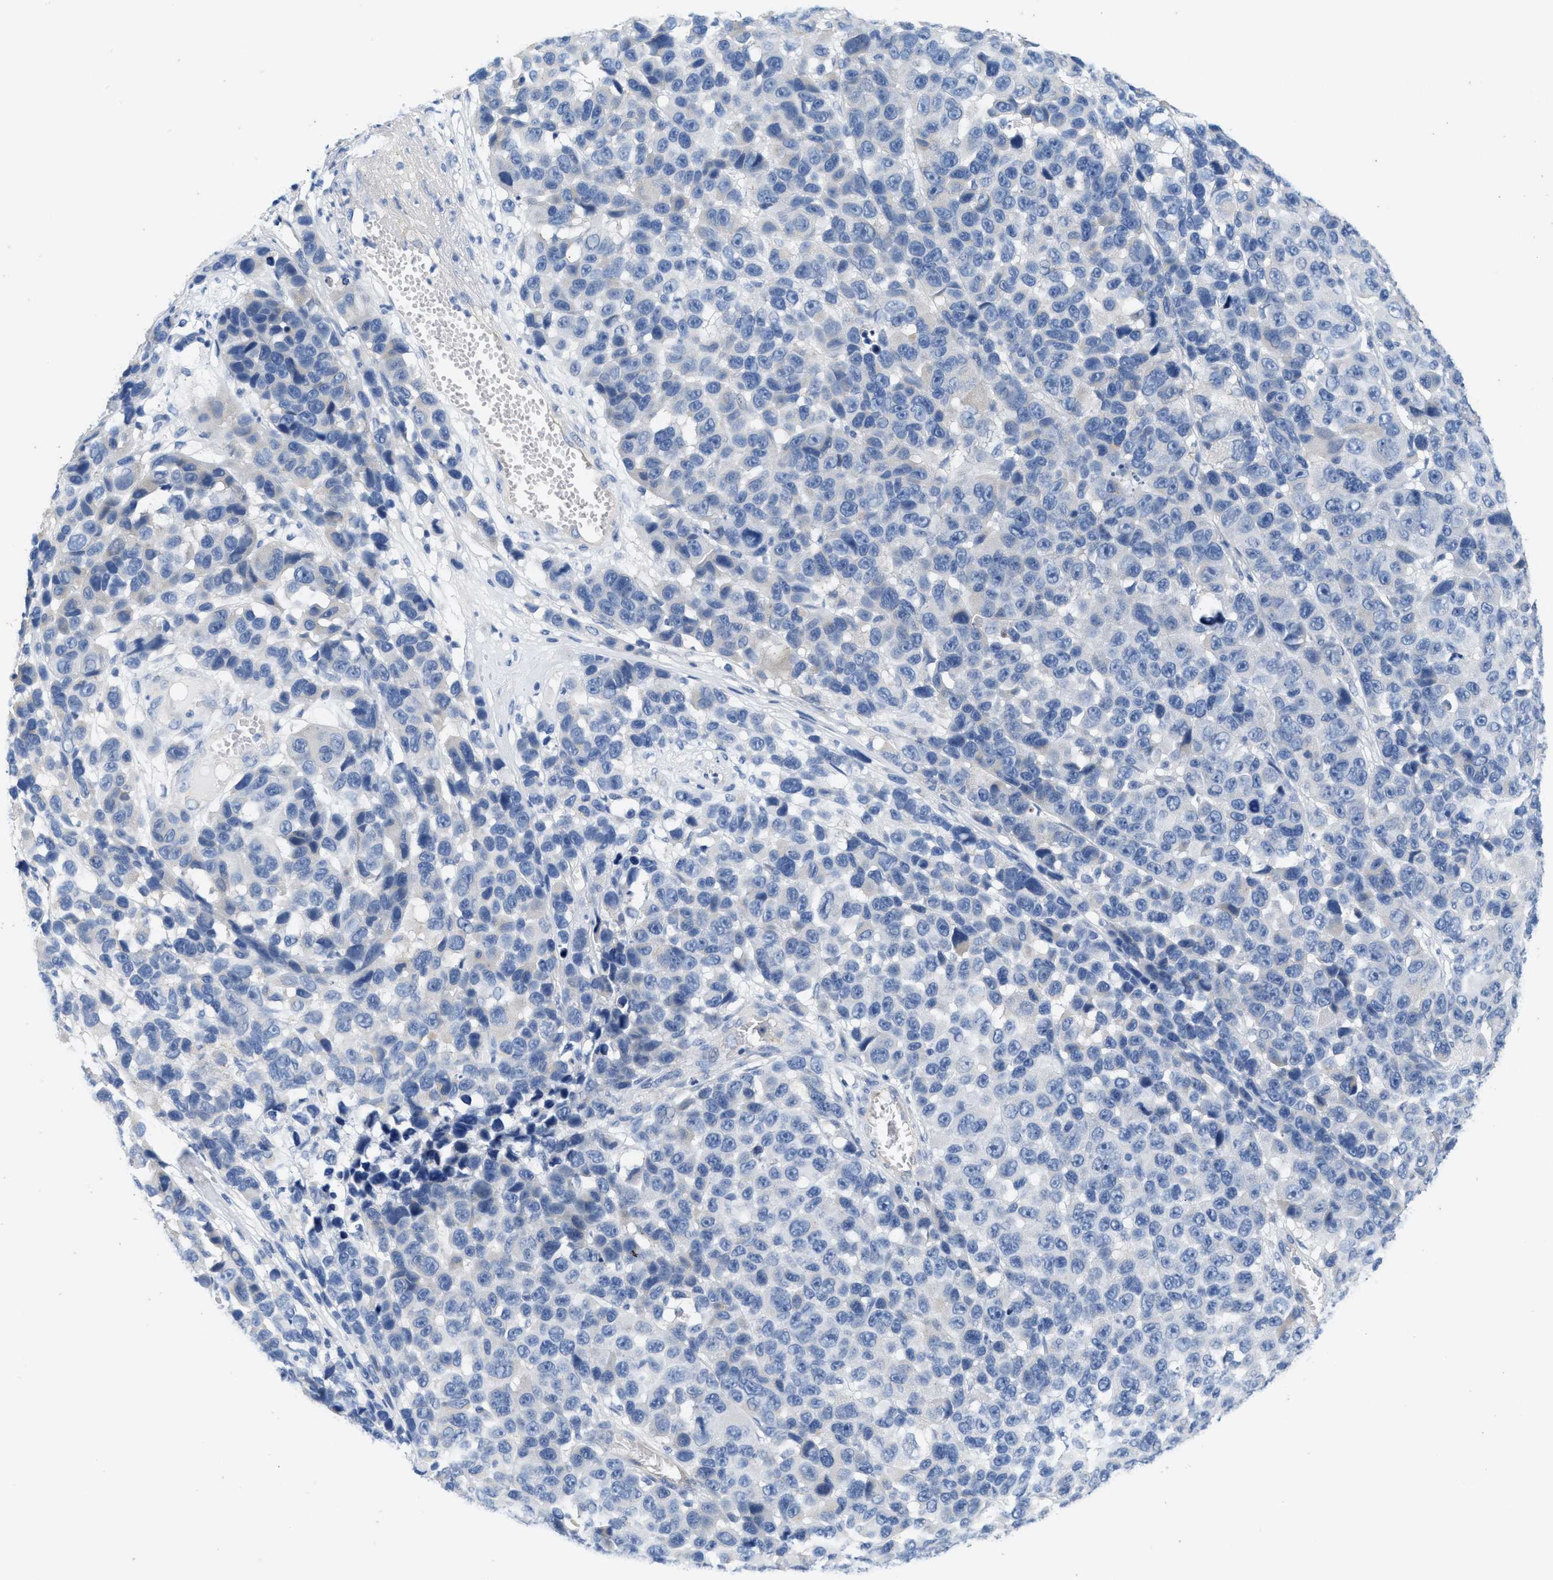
{"staining": {"intensity": "negative", "quantity": "none", "location": "none"}, "tissue": "melanoma", "cell_type": "Tumor cells", "image_type": "cancer", "snomed": [{"axis": "morphology", "description": "Malignant melanoma, NOS"}, {"axis": "topography", "description": "Skin"}], "caption": "IHC of melanoma exhibits no staining in tumor cells.", "gene": "ABCB11", "patient": {"sex": "male", "age": 53}}